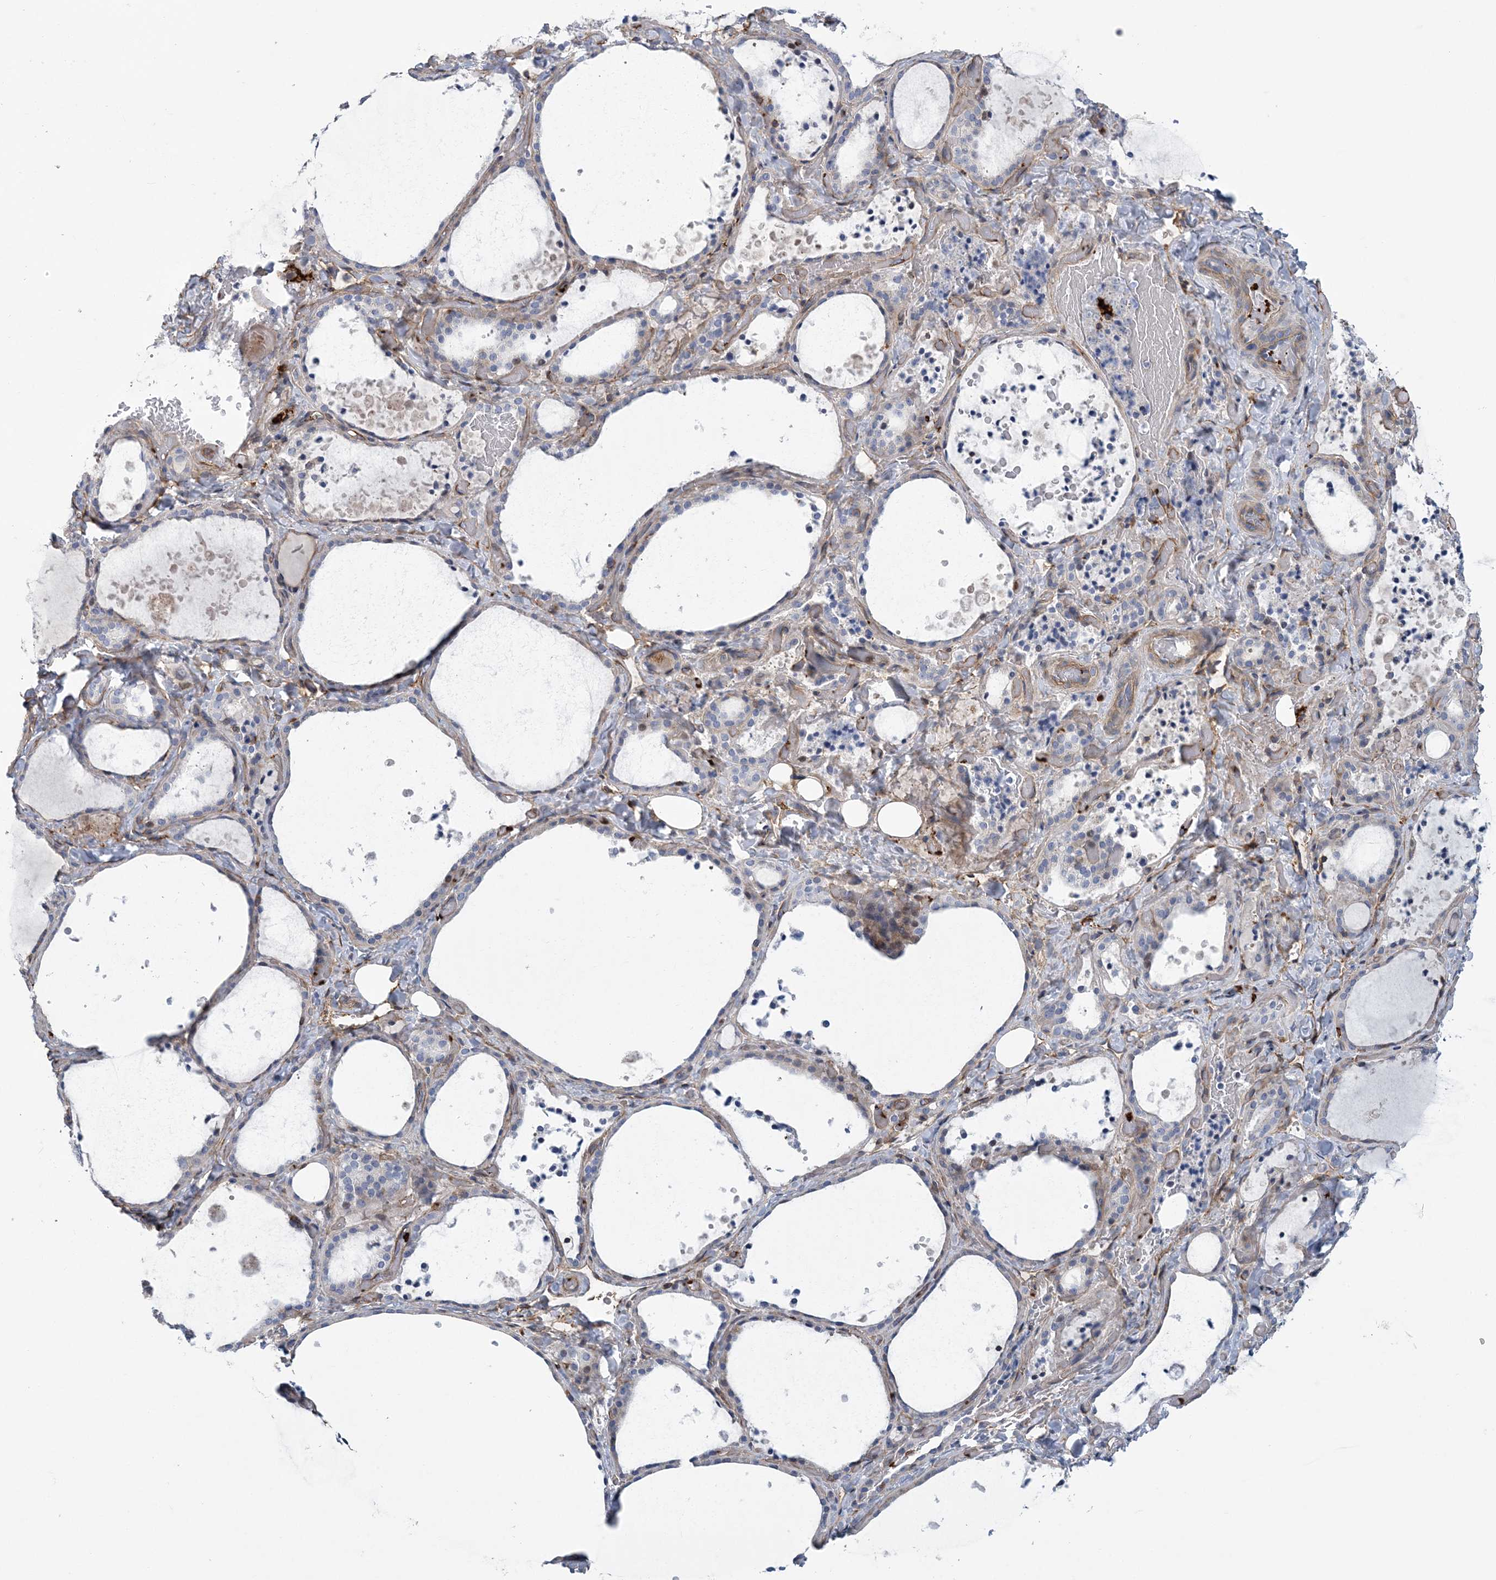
{"staining": {"intensity": "weak", "quantity": "25%-75%", "location": "cytoplasmic/membranous"}, "tissue": "thyroid gland", "cell_type": "Glandular cells", "image_type": "normal", "snomed": [{"axis": "morphology", "description": "Normal tissue, NOS"}, {"axis": "topography", "description": "Thyroid gland"}], "caption": "Immunohistochemistry (IHC) image of unremarkable thyroid gland: thyroid gland stained using IHC shows low levels of weak protein expression localized specifically in the cytoplasmic/membranous of glandular cells, appearing as a cytoplasmic/membranous brown color.", "gene": "ARAP2", "patient": {"sex": "female", "age": 44}}